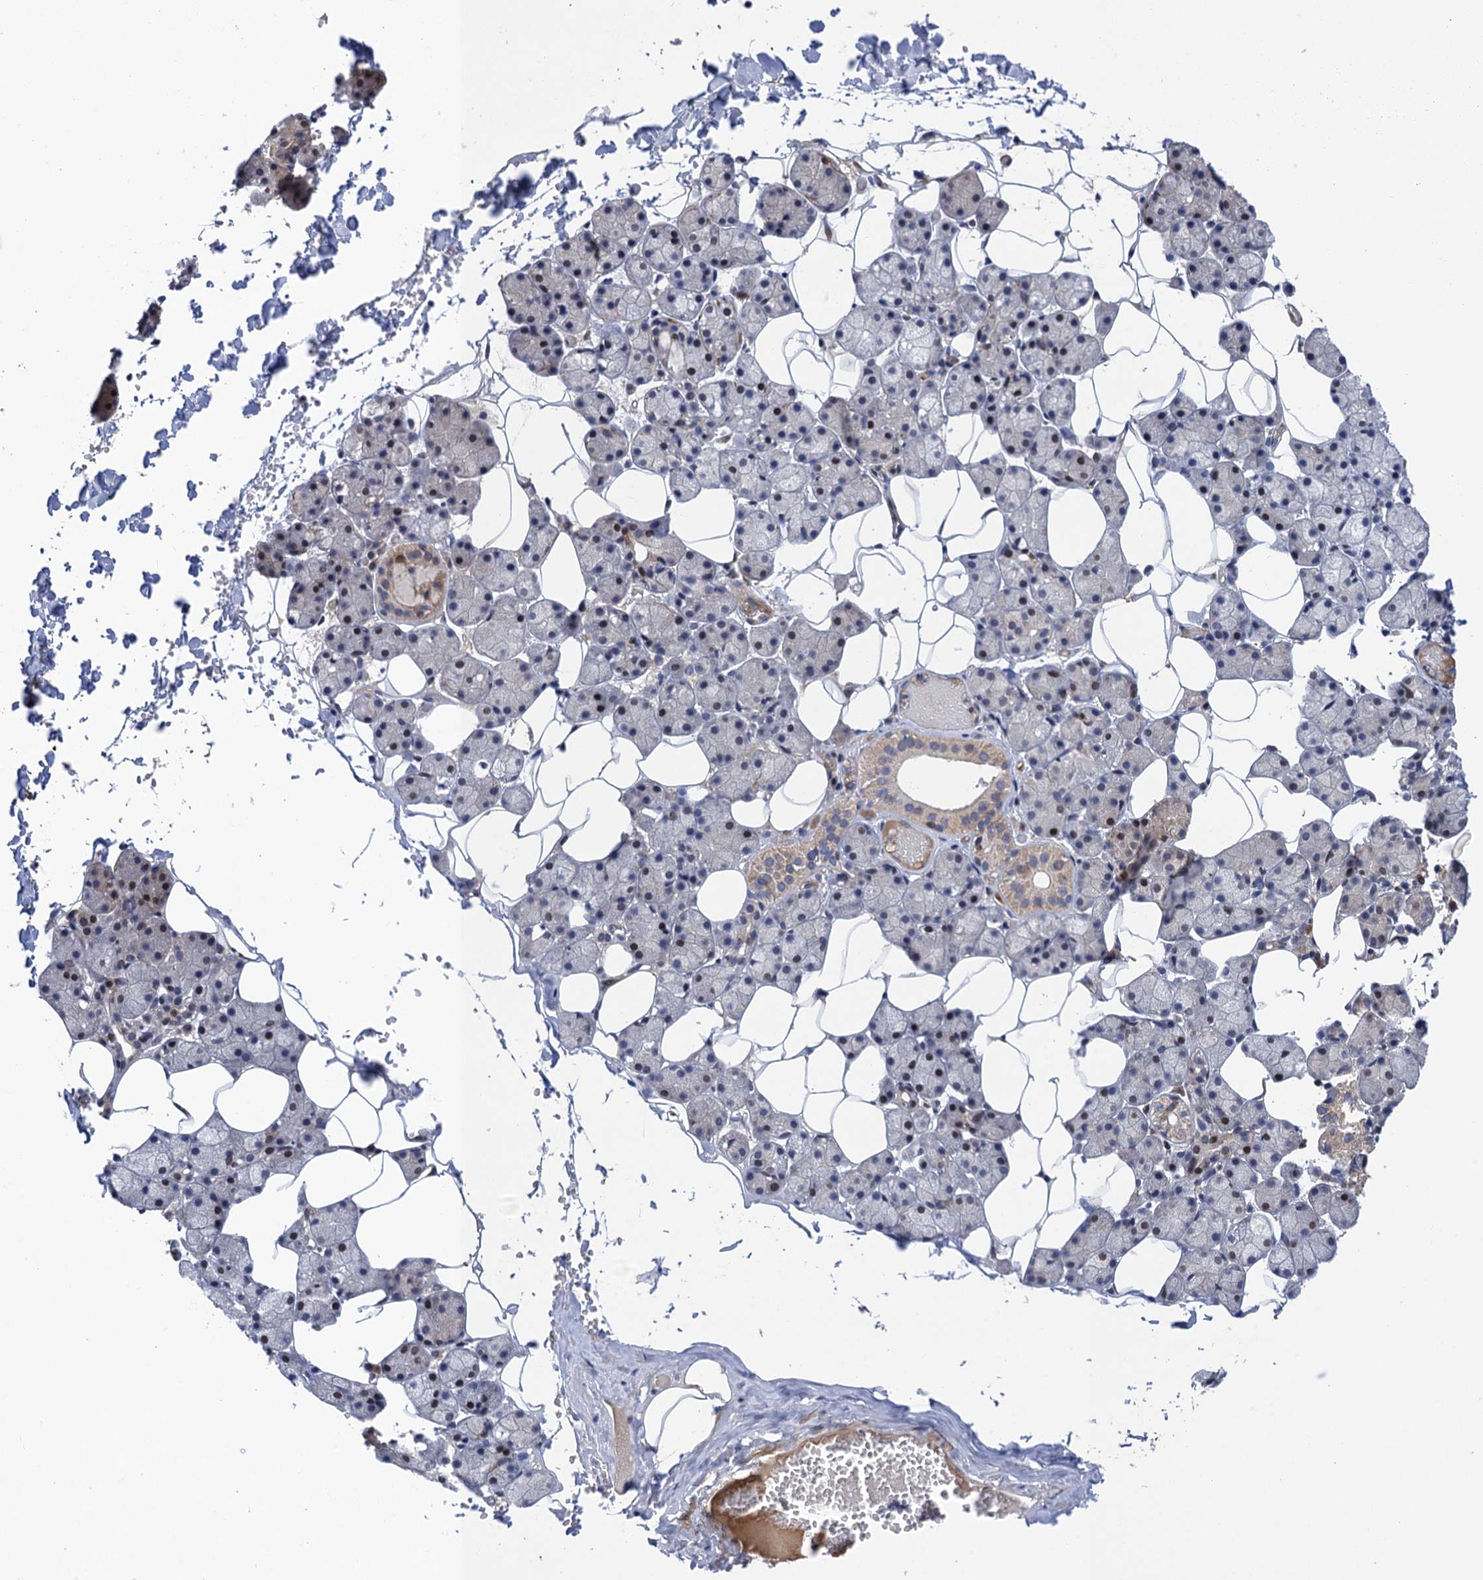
{"staining": {"intensity": "moderate", "quantity": "<25%", "location": "cytoplasmic/membranous"}, "tissue": "salivary gland", "cell_type": "Glandular cells", "image_type": "normal", "snomed": [{"axis": "morphology", "description": "Normal tissue, NOS"}, {"axis": "topography", "description": "Salivary gland"}], "caption": "DAB (3,3'-diaminobenzidine) immunohistochemical staining of benign salivary gland shows moderate cytoplasmic/membranous protein positivity in approximately <25% of glandular cells.", "gene": "NEK8", "patient": {"sex": "female", "age": 33}}